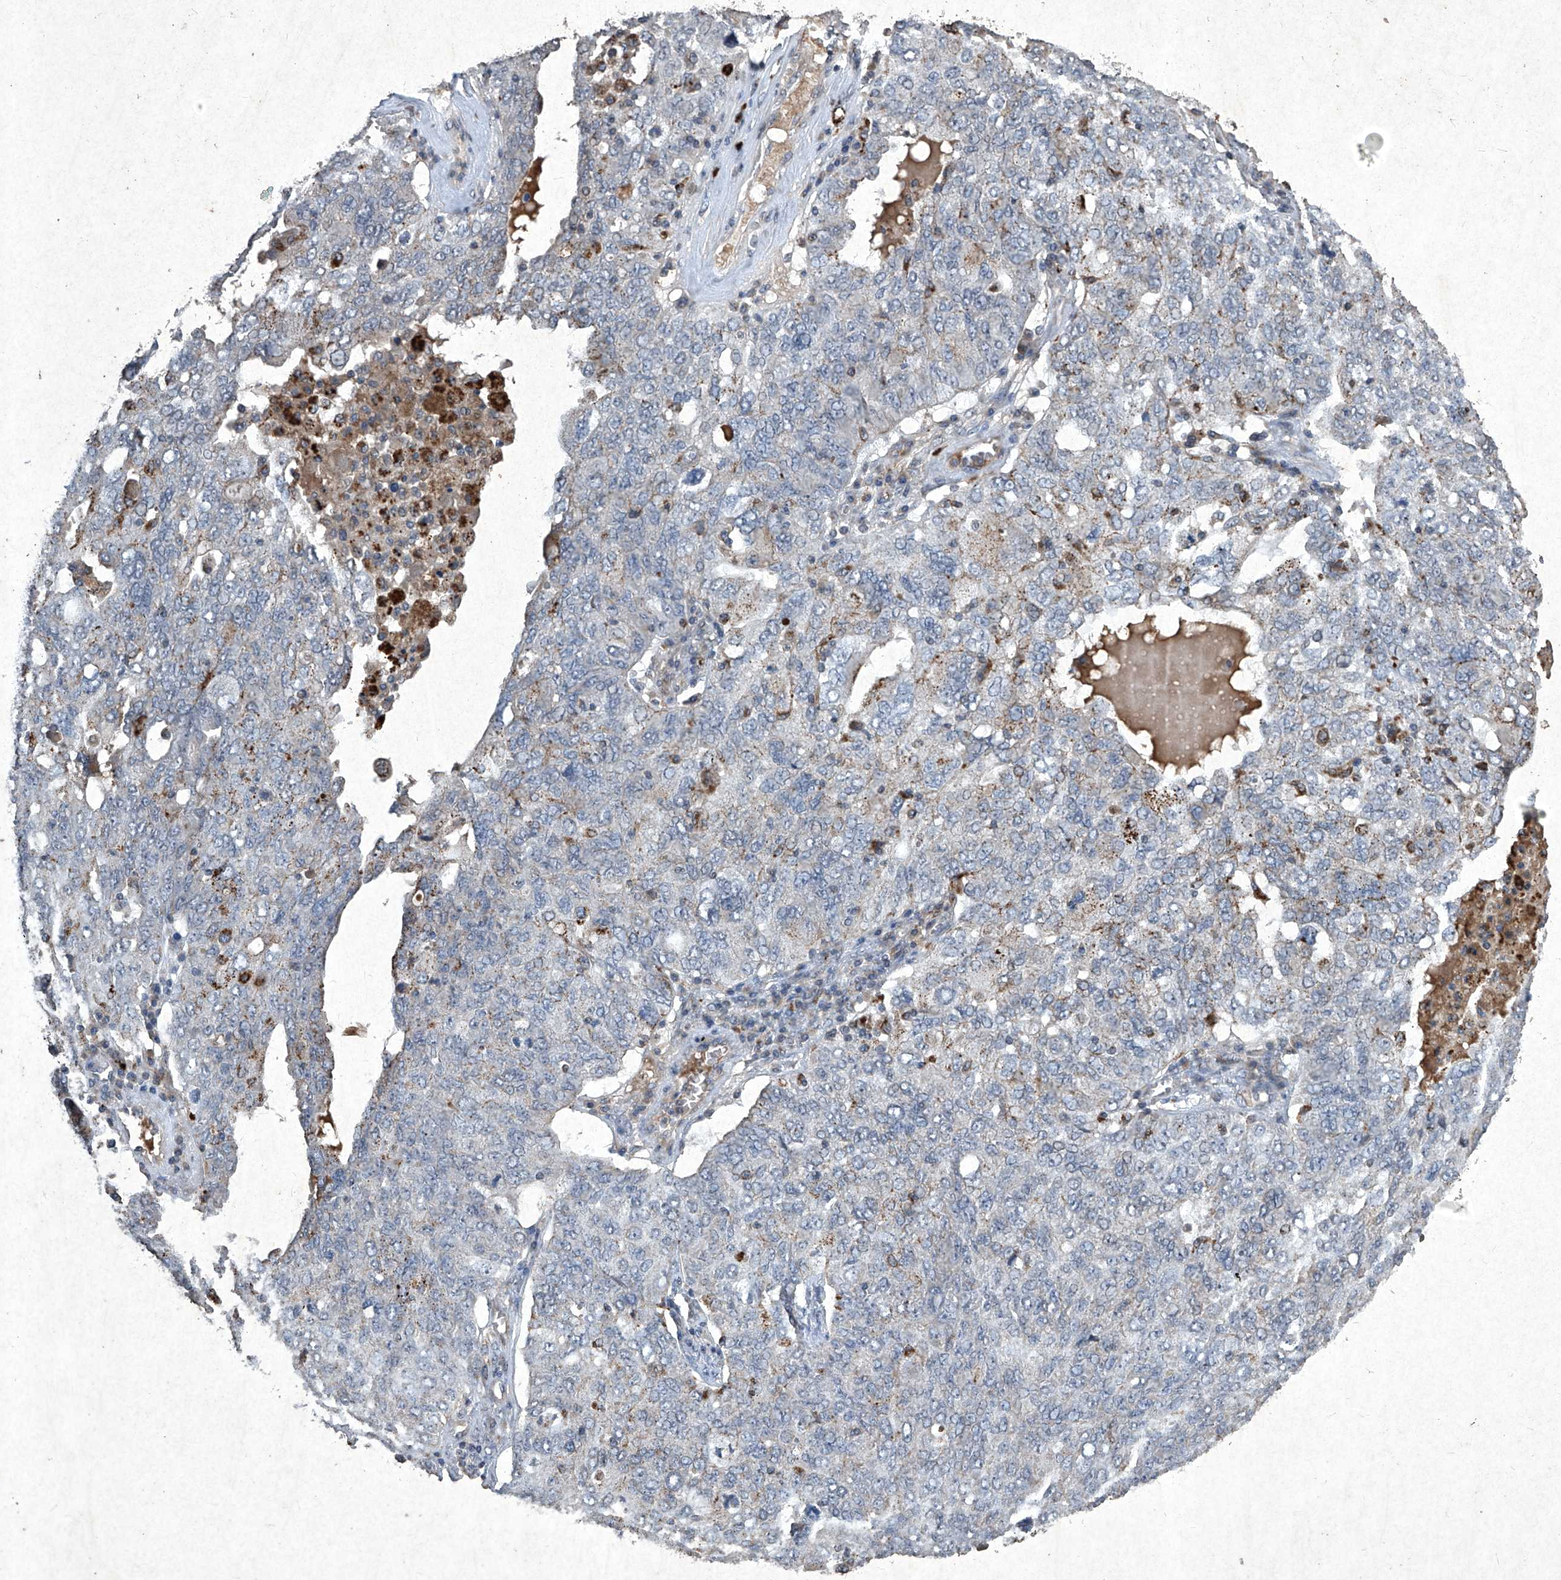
{"staining": {"intensity": "strong", "quantity": "<25%", "location": "cytoplasmic/membranous"}, "tissue": "ovarian cancer", "cell_type": "Tumor cells", "image_type": "cancer", "snomed": [{"axis": "morphology", "description": "Carcinoma, endometroid"}, {"axis": "topography", "description": "Ovary"}], "caption": "Ovarian cancer tissue displays strong cytoplasmic/membranous staining in about <25% of tumor cells, visualized by immunohistochemistry.", "gene": "MED16", "patient": {"sex": "female", "age": 62}}